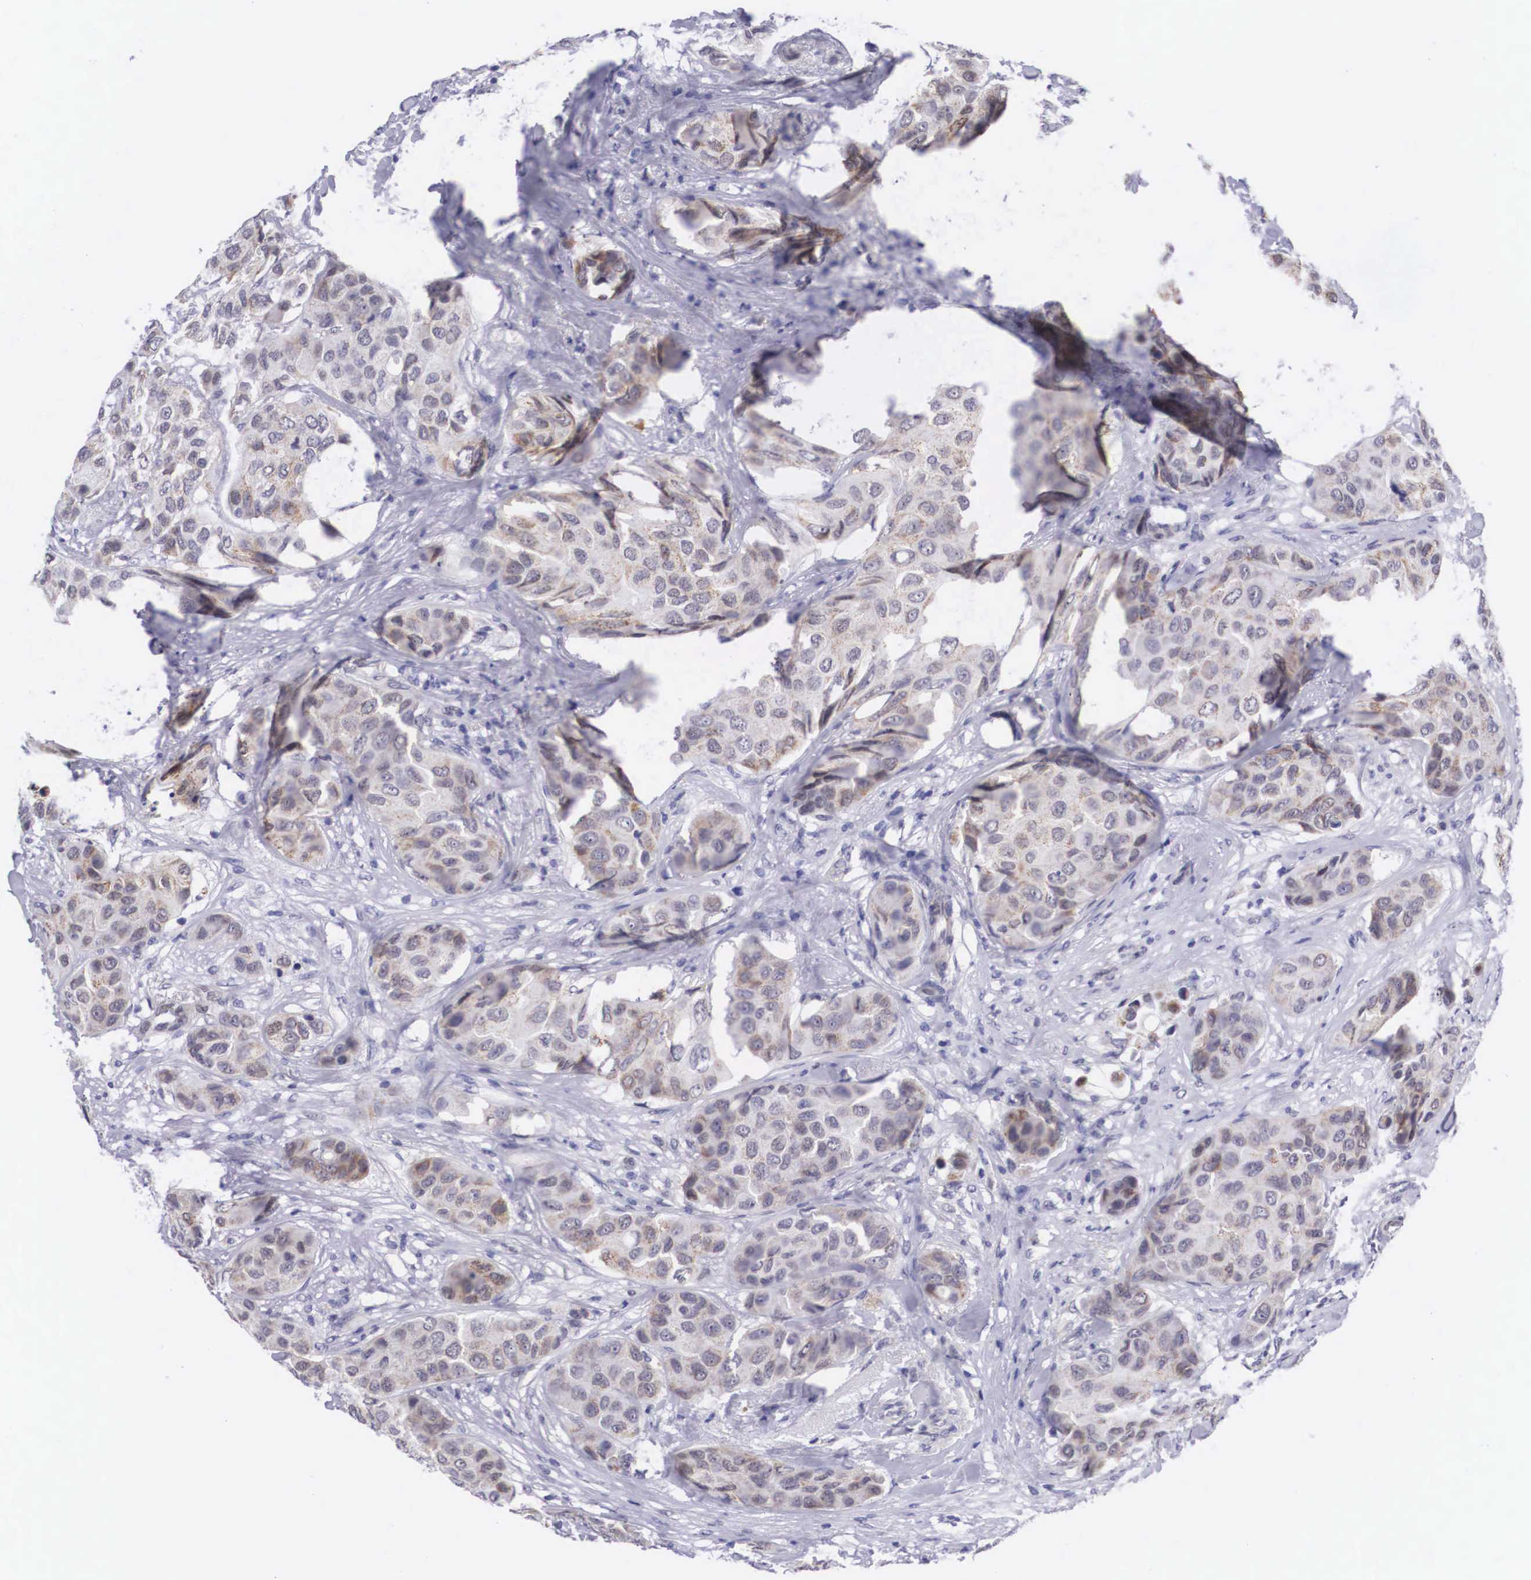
{"staining": {"intensity": "moderate", "quantity": "25%-75%", "location": "cytoplasmic/membranous"}, "tissue": "breast cancer", "cell_type": "Tumor cells", "image_type": "cancer", "snomed": [{"axis": "morphology", "description": "Duct carcinoma"}, {"axis": "topography", "description": "Breast"}], "caption": "This micrograph shows breast cancer (intraductal carcinoma) stained with immunohistochemistry to label a protein in brown. The cytoplasmic/membranous of tumor cells show moderate positivity for the protein. Nuclei are counter-stained blue.", "gene": "SOX11", "patient": {"sex": "female", "age": 68}}